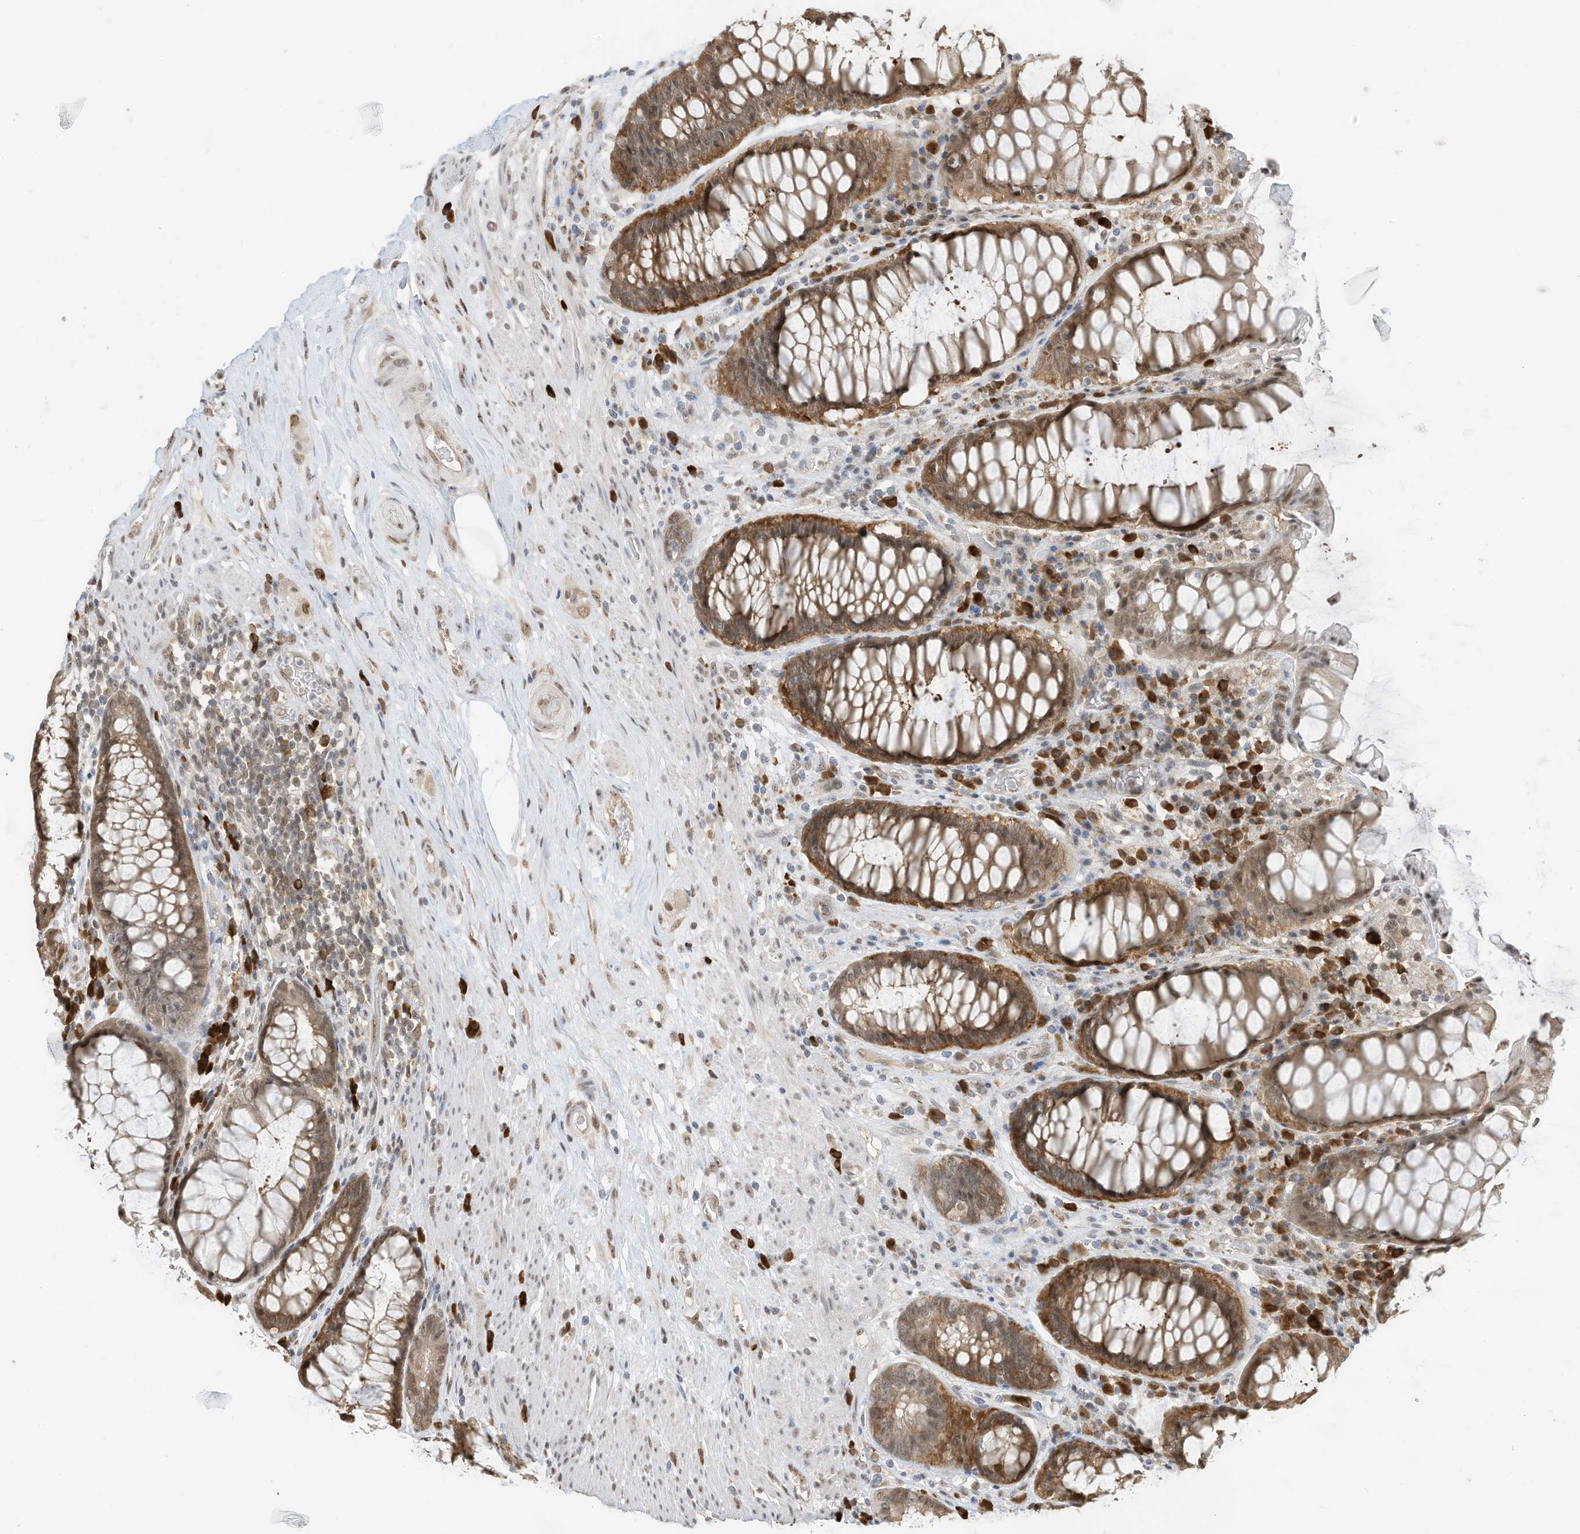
{"staining": {"intensity": "moderate", "quantity": ">75%", "location": "cytoplasmic/membranous,nuclear"}, "tissue": "rectum", "cell_type": "Glandular cells", "image_type": "normal", "snomed": [{"axis": "morphology", "description": "Normal tissue, NOS"}, {"axis": "topography", "description": "Rectum"}], "caption": "Protein expression analysis of unremarkable rectum displays moderate cytoplasmic/membranous,nuclear staining in about >75% of glandular cells.", "gene": "ZNF195", "patient": {"sex": "male", "age": 64}}